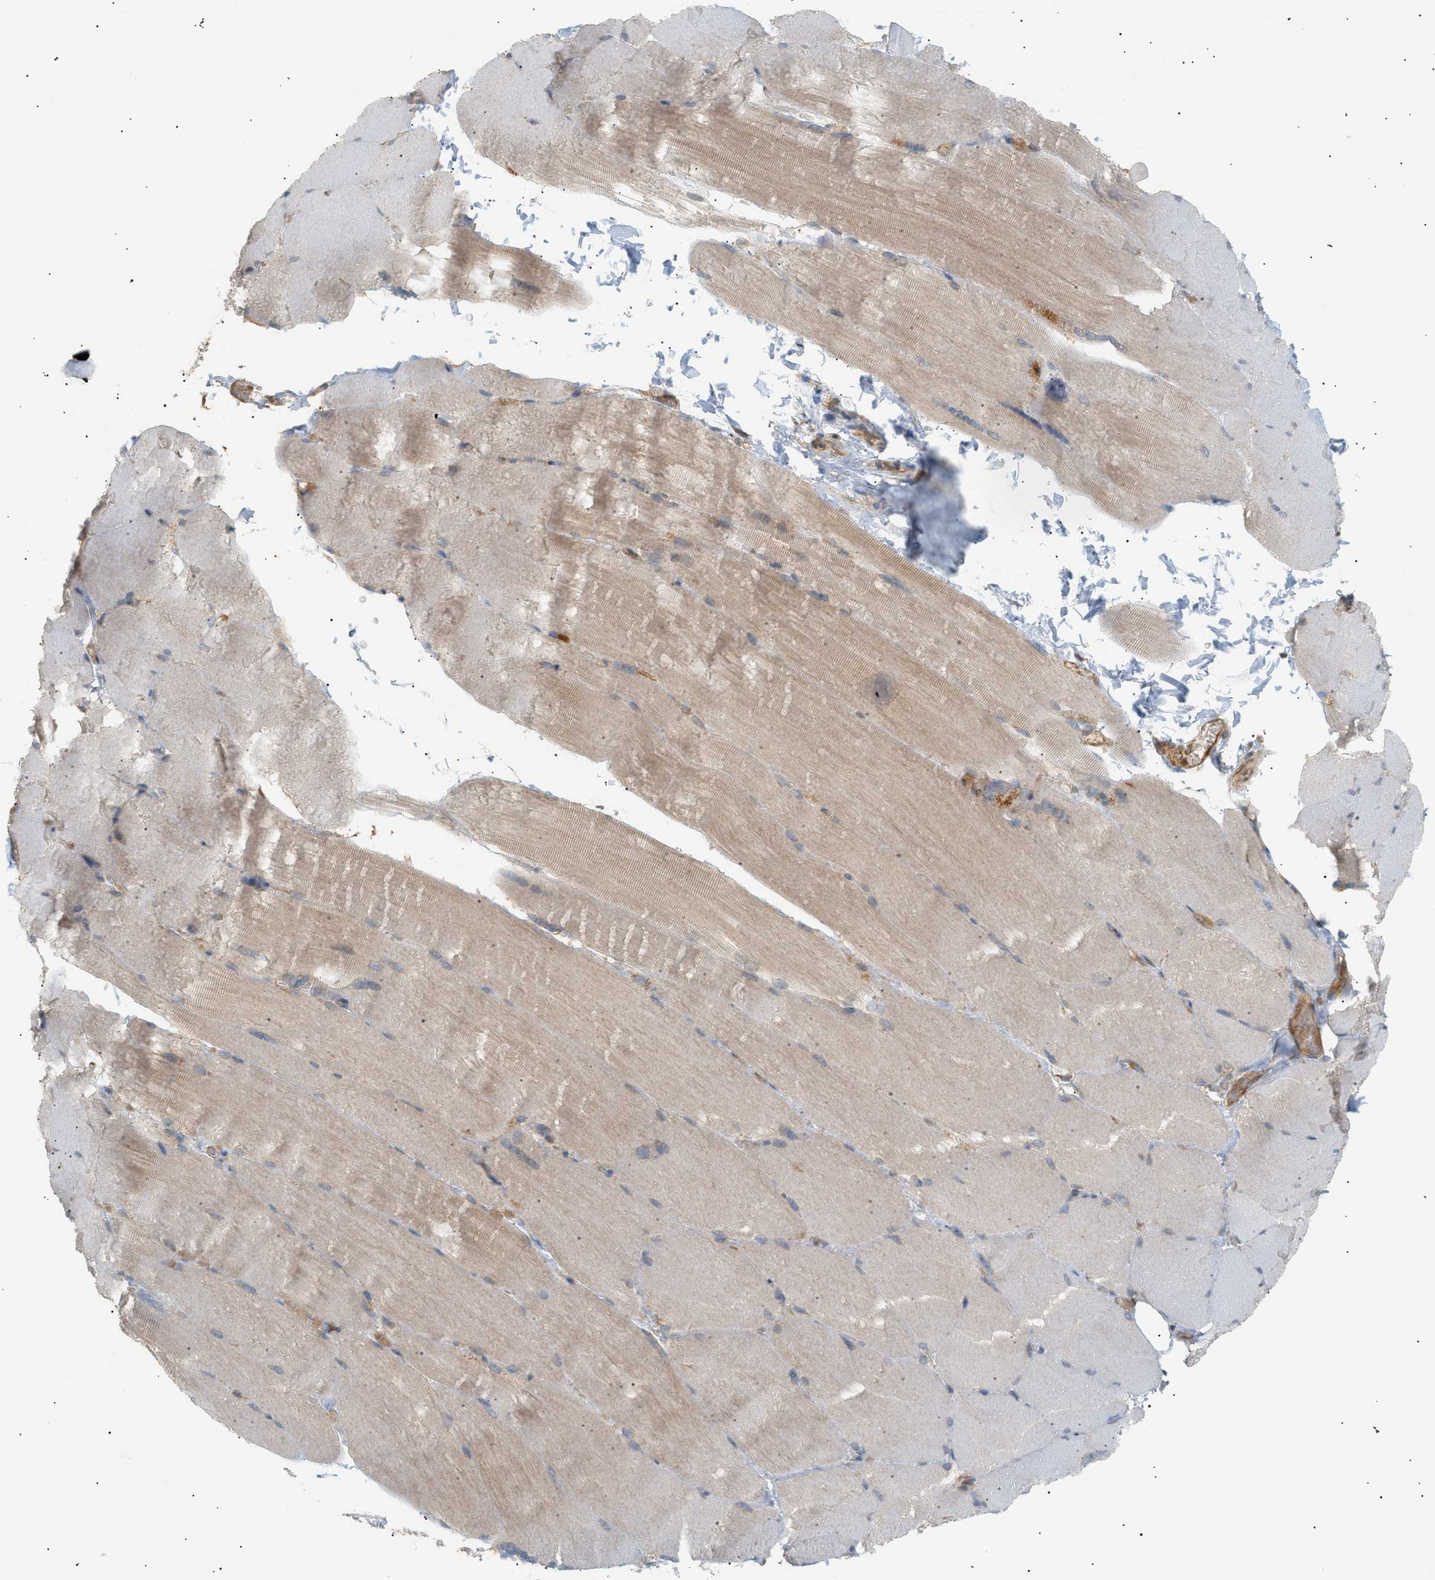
{"staining": {"intensity": "weak", "quantity": "25%-75%", "location": "cytoplasmic/membranous"}, "tissue": "skeletal muscle", "cell_type": "Myocytes", "image_type": "normal", "snomed": [{"axis": "morphology", "description": "Normal tissue, NOS"}, {"axis": "topography", "description": "Skin"}, {"axis": "topography", "description": "Skeletal muscle"}], "caption": "Protein staining reveals weak cytoplasmic/membranous staining in approximately 25%-75% of myocytes in unremarkable skeletal muscle. (DAB (3,3'-diaminobenzidine) IHC with brightfield microscopy, high magnification).", "gene": "SHC1", "patient": {"sex": "male", "age": 83}}